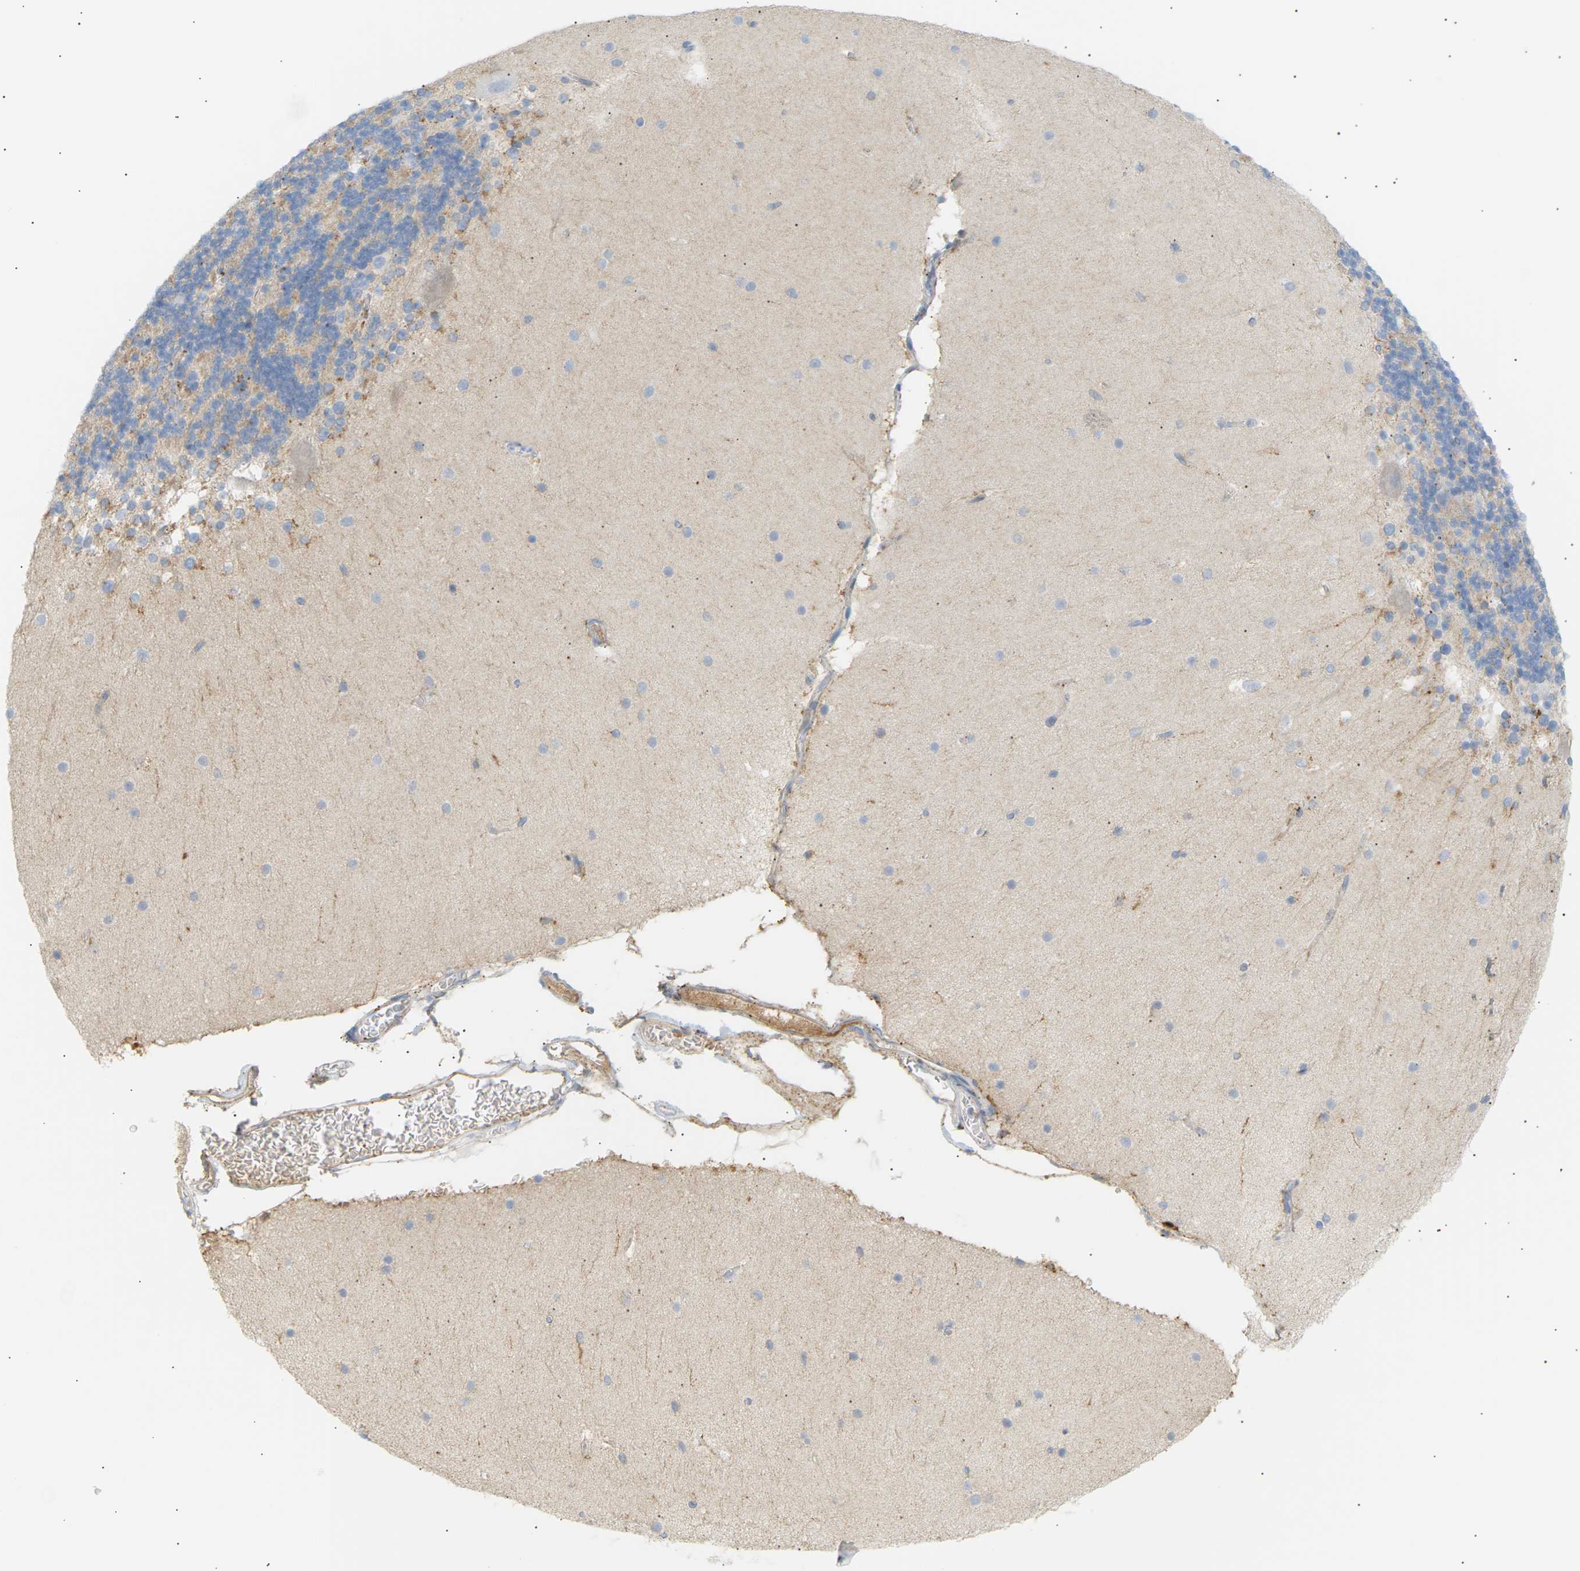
{"staining": {"intensity": "weak", "quantity": "25%-75%", "location": "cytoplasmic/membranous"}, "tissue": "cerebellum", "cell_type": "Cells in granular layer", "image_type": "normal", "snomed": [{"axis": "morphology", "description": "Normal tissue, NOS"}, {"axis": "topography", "description": "Cerebellum"}], "caption": "Immunohistochemical staining of benign human cerebellum reveals low levels of weak cytoplasmic/membranous positivity in about 25%-75% of cells in granular layer. The protein is shown in brown color, while the nuclei are stained blue.", "gene": "CLU", "patient": {"sex": "female", "age": 19}}